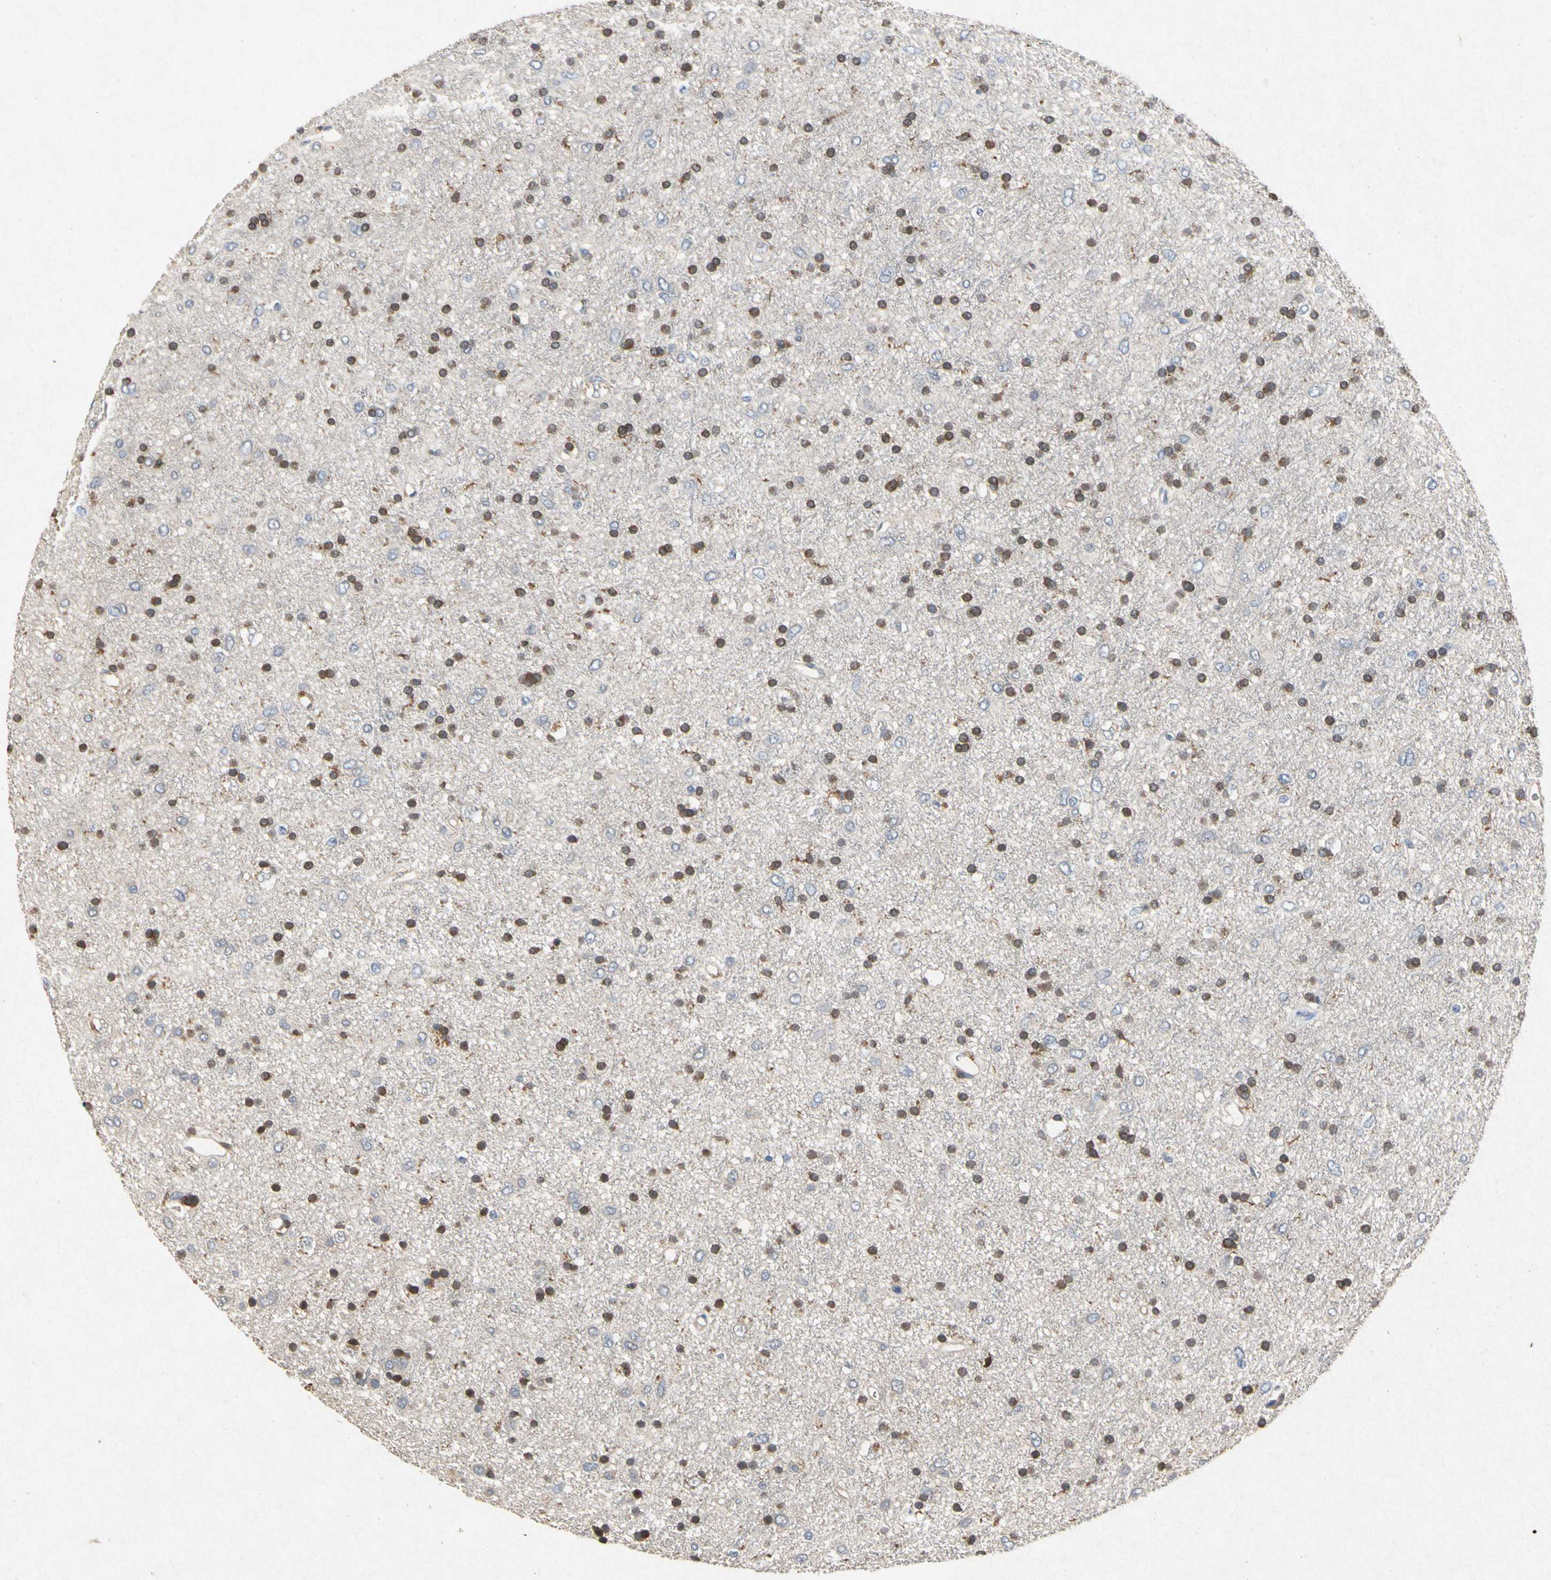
{"staining": {"intensity": "moderate", "quantity": "25%-75%", "location": "cytoplasmic/membranous,nuclear"}, "tissue": "glioma", "cell_type": "Tumor cells", "image_type": "cancer", "snomed": [{"axis": "morphology", "description": "Glioma, malignant, Low grade"}, {"axis": "topography", "description": "Brain"}], "caption": "DAB immunohistochemical staining of glioma reveals moderate cytoplasmic/membranous and nuclear protein expression in approximately 25%-75% of tumor cells. Ihc stains the protein in brown and the nuclei are stained blue.", "gene": "RPS6KA1", "patient": {"sex": "male", "age": 77}}